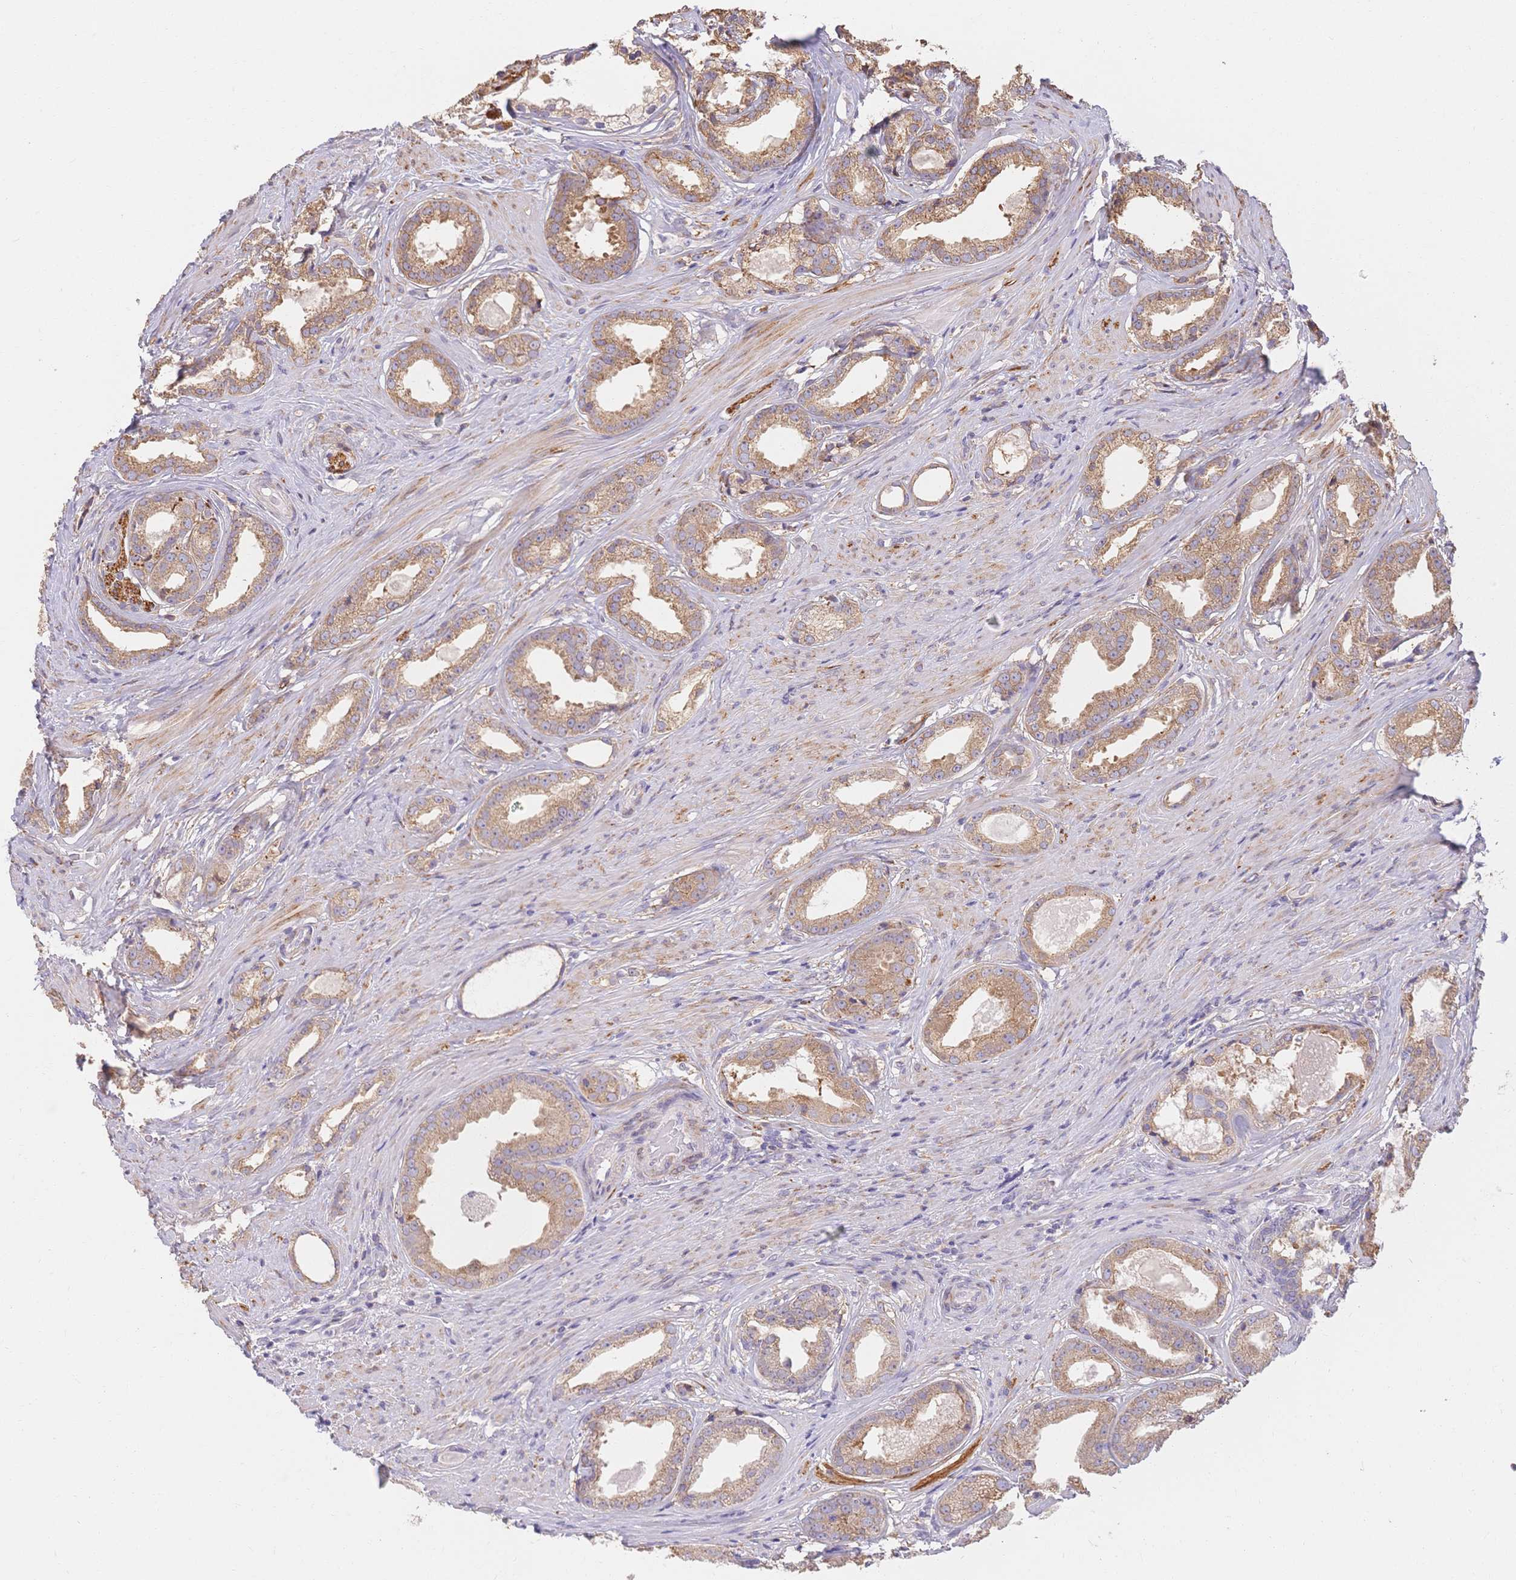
{"staining": {"intensity": "weak", "quantity": ">75%", "location": "cytoplasmic/membranous"}, "tissue": "prostate cancer", "cell_type": "Tumor cells", "image_type": "cancer", "snomed": [{"axis": "morphology", "description": "Adenocarcinoma, Low grade"}, {"axis": "topography", "description": "Prostate"}], "caption": "Protein staining of prostate cancer tissue shows weak cytoplasmic/membranous expression in approximately >75% of tumor cells. The staining is performed using DAB brown chromogen to label protein expression. The nuclei are counter-stained blue using hematoxylin.", "gene": "HS3ST5", "patient": {"sex": "male", "age": 65}}